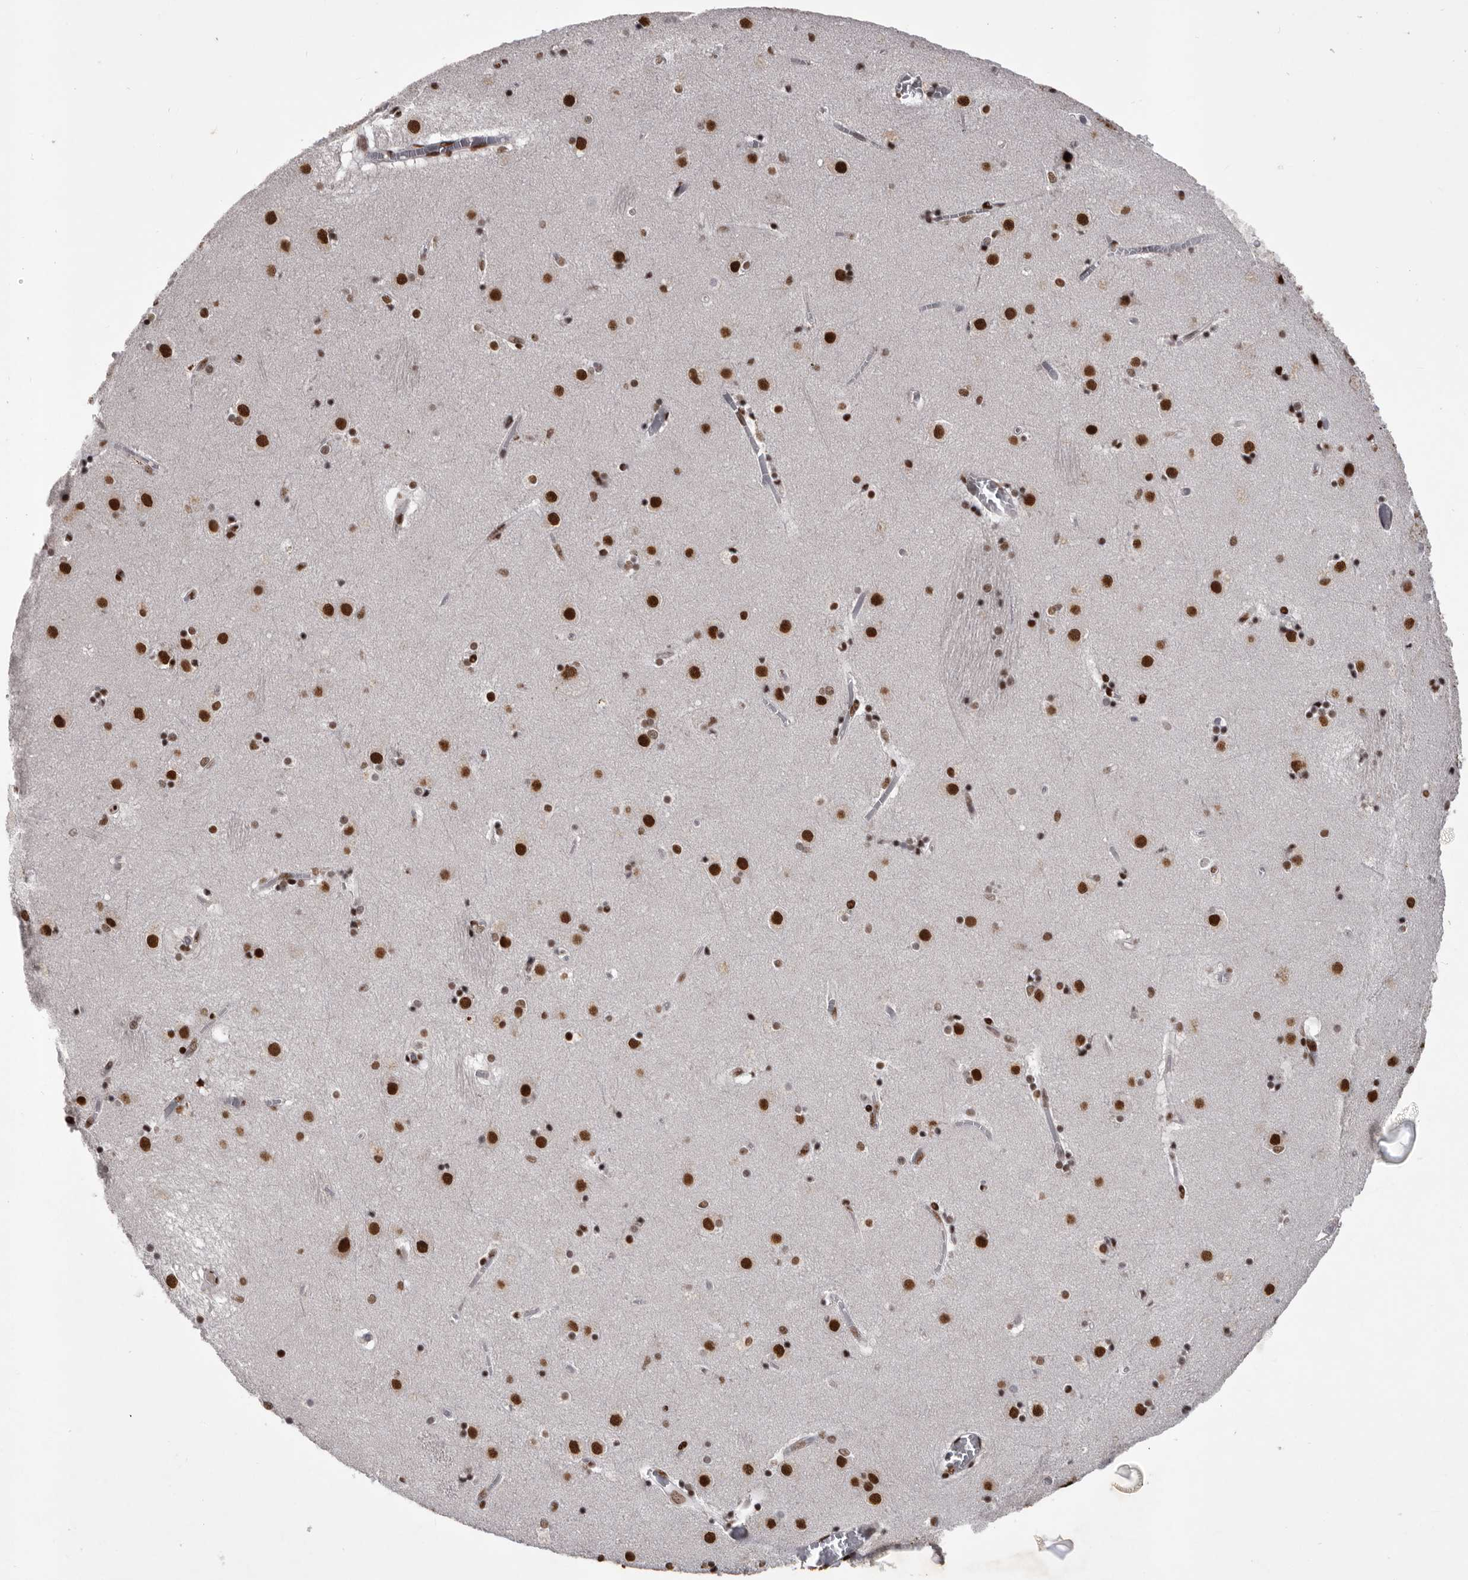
{"staining": {"intensity": "strong", "quantity": "25%-75%", "location": "nuclear"}, "tissue": "caudate", "cell_type": "Glial cells", "image_type": "normal", "snomed": [{"axis": "morphology", "description": "Normal tissue, NOS"}, {"axis": "topography", "description": "Lateral ventricle wall"}], "caption": "Immunohistochemistry (IHC) image of unremarkable caudate: human caudate stained using immunohistochemistry shows high levels of strong protein expression localized specifically in the nuclear of glial cells, appearing as a nuclear brown color.", "gene": "NUMA1", "patient": {"sex": "male", "age": 70}}